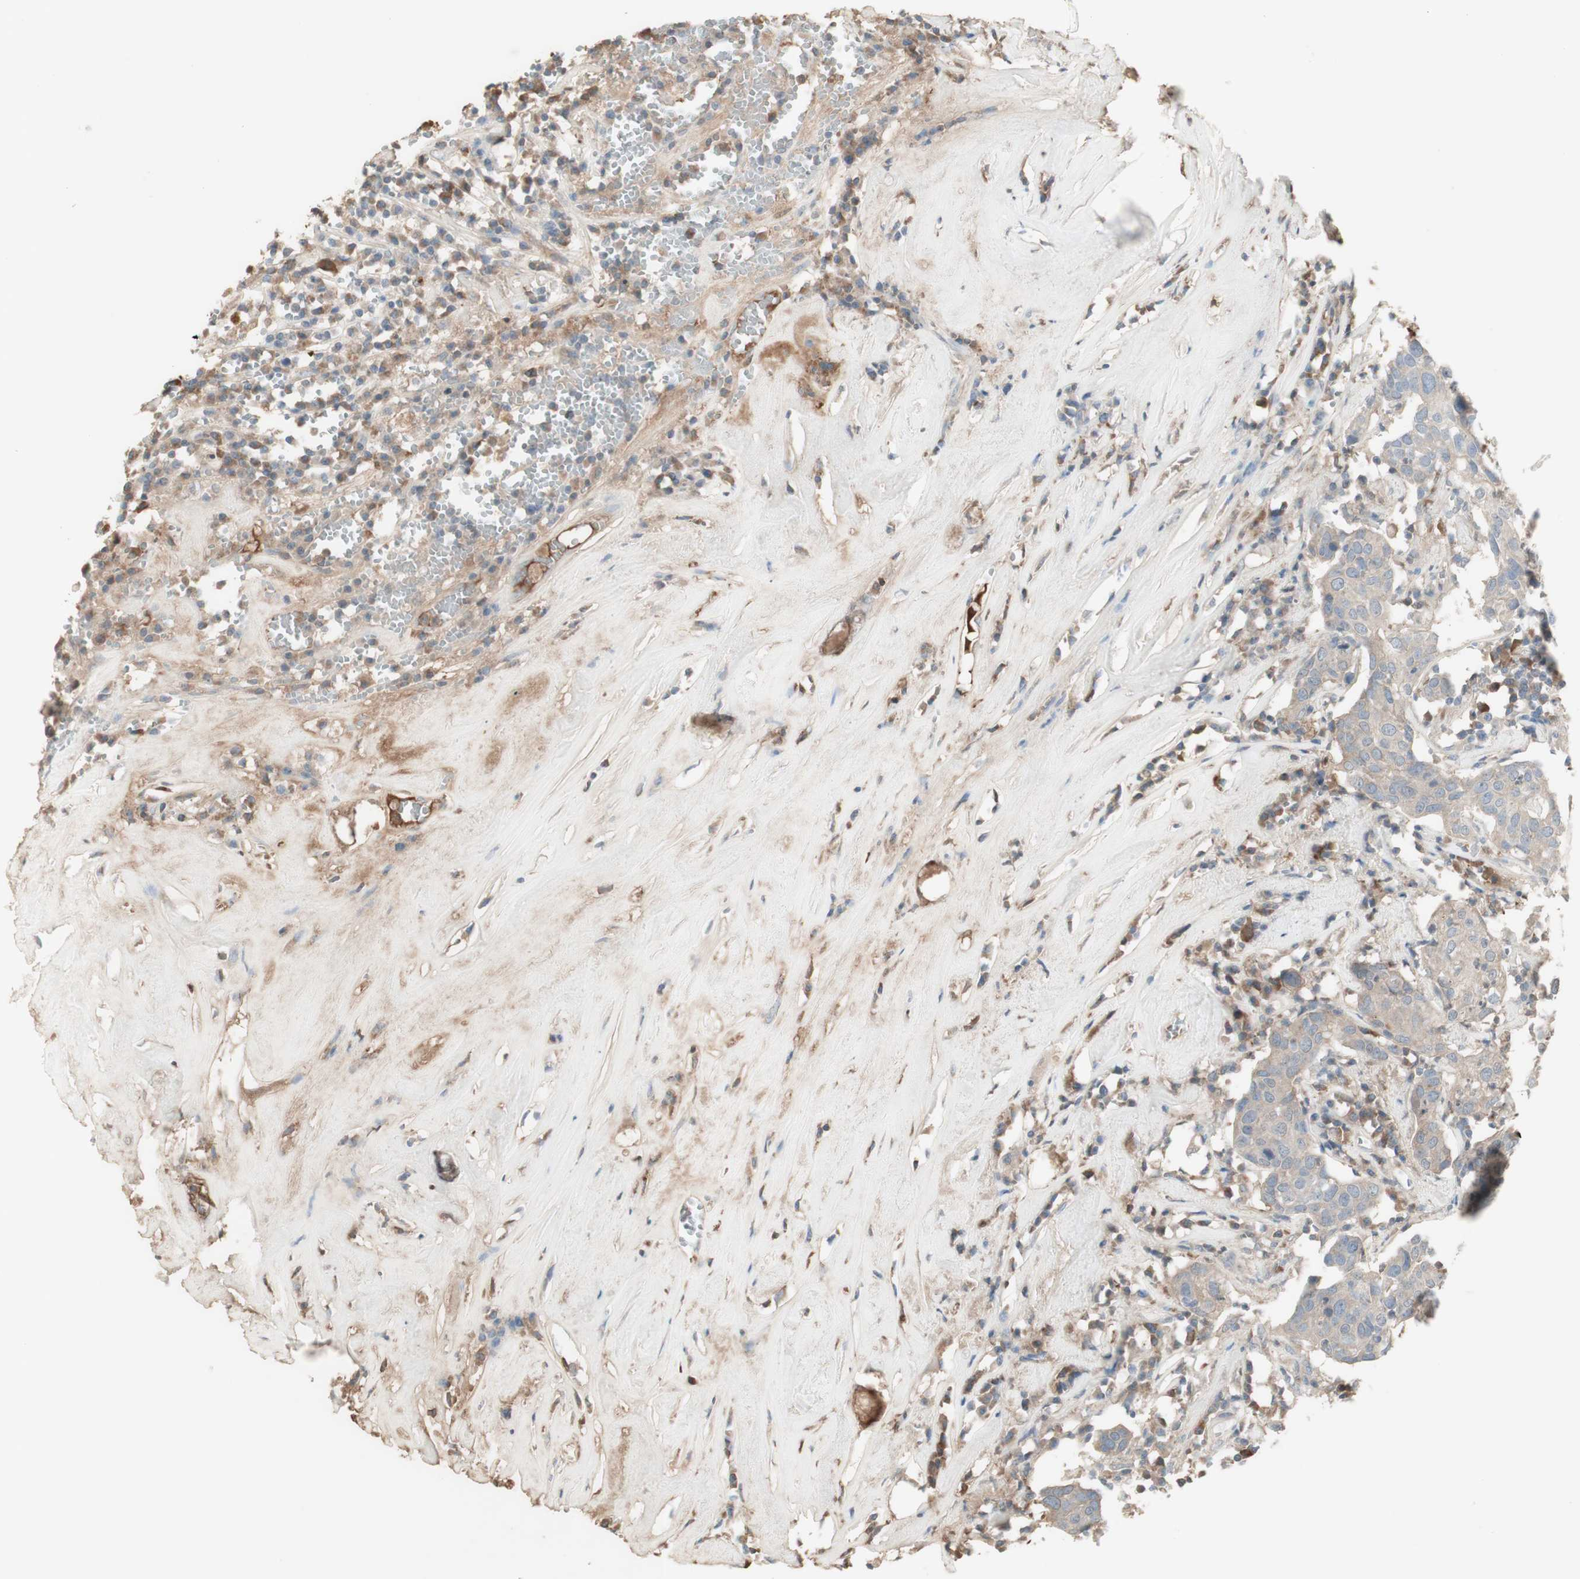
{"staining": {"intensity": "weak", "quantity": ">75%", "location": "cytoplasmic/membranous"}, "tissue": "head and neck cancer", "cell_type": "Tumor cells", "image_type": "cancer", "snomed": [{"axis": "morphology", "description": "Adenocarcinoma, NOS"}, {"axis": "topography", "description": "Salivary gland"}, {"axis": "topography", "description": "Head-Neck"}], "caption": "Immunohistochemical staining of adenocarcinoma (head and neck) exhibits low levels of weak cytoplasmic/membranous protein staining in about >75% of tumor cells.", "gene": "IFNG", "patient": {"sex": "female", "age": 65}}